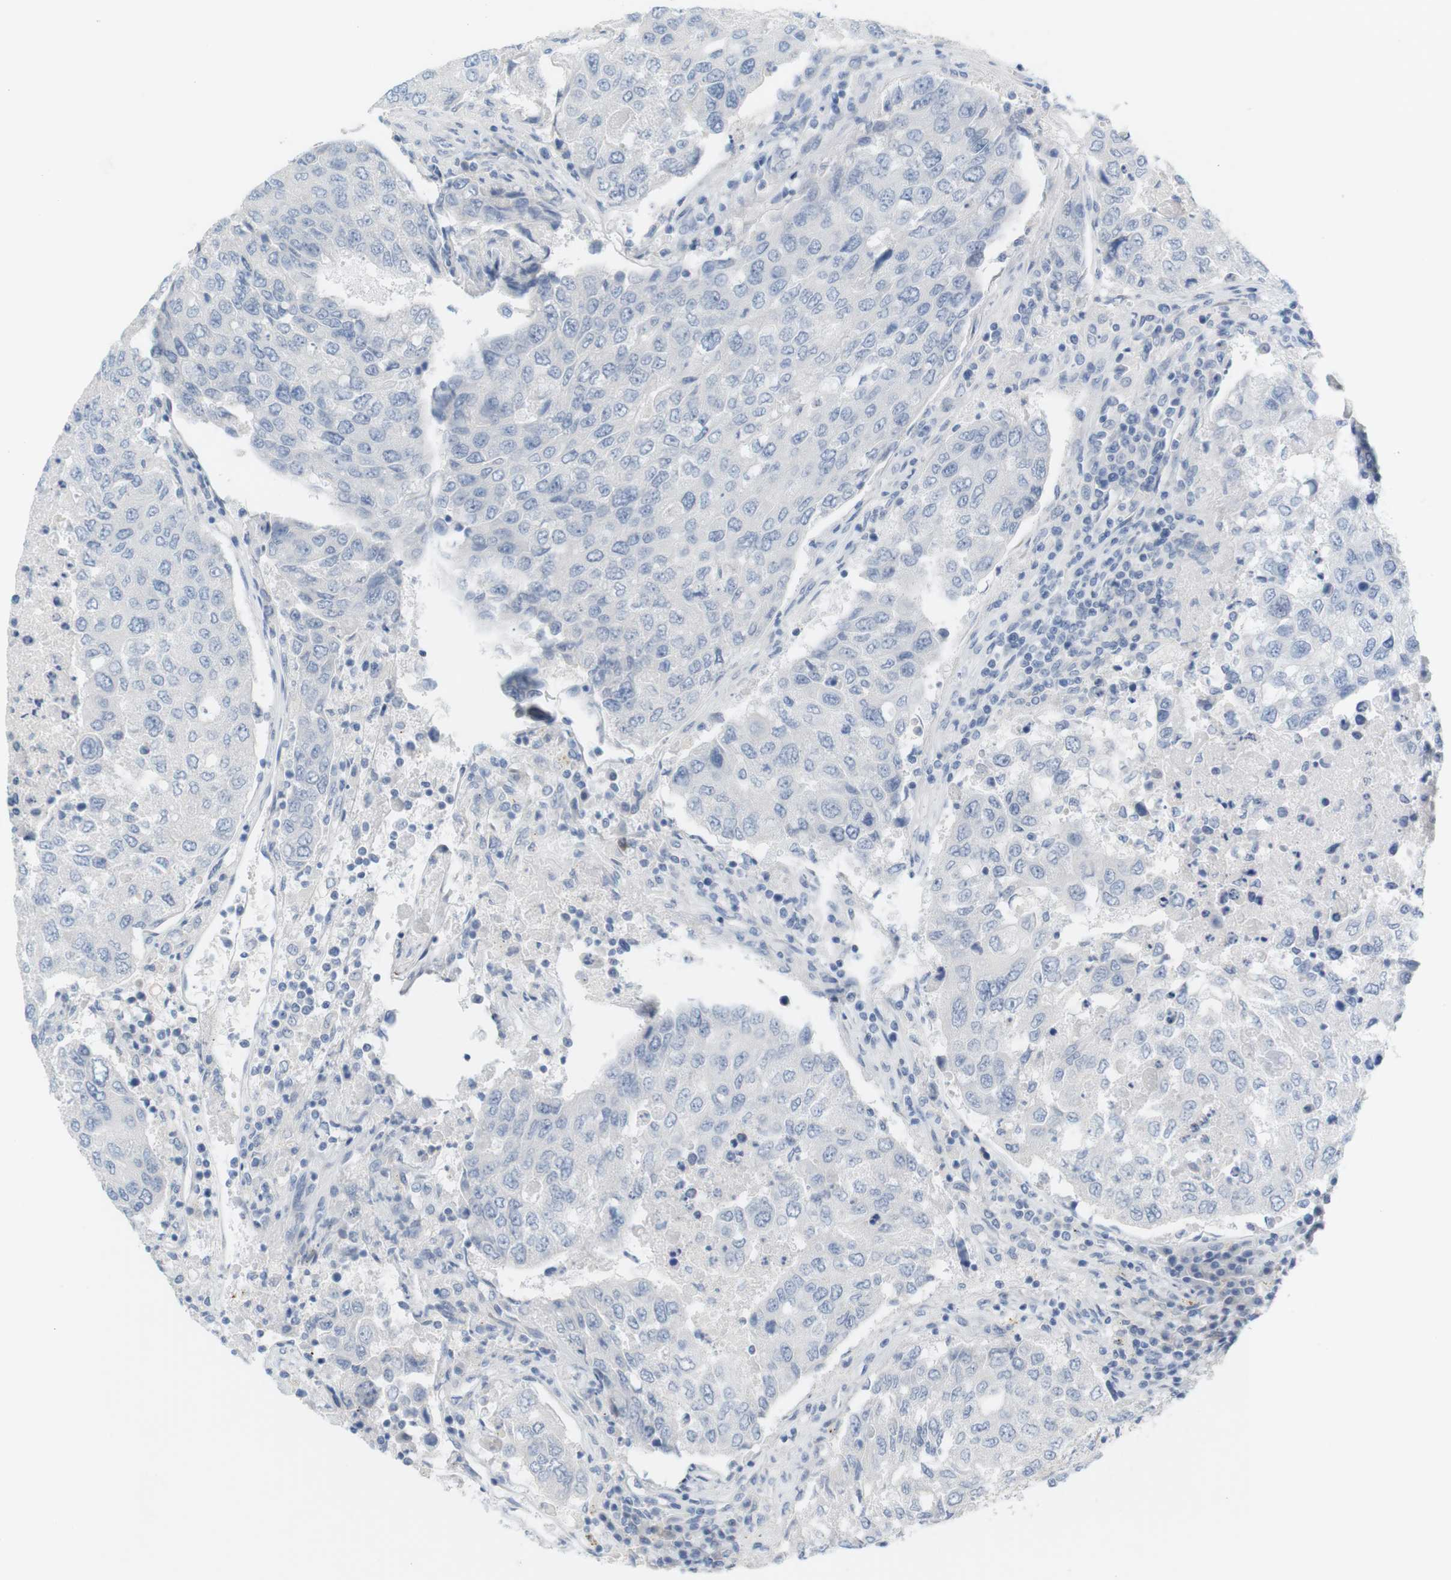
{"staining": {"intensity": "negative", "quantity": "none", "location": "none"}, "tissue": "urothelial cancer", "cell_type": "Tumor cells", "image_type": "cancer", "snomed": [{"axis": "morphology", "description": "Urothelial carcinoma, High grade"}, {"axis": "topography", "description": "Lymph node"}, {"axis": "topography", "description": "Urinary bladder"}], "caption": "Protein analysis of urothelial cancer shows no significant positivity in tumor cells.", "gene": "RGS9", "patient": {"sex": "male", "age": 51}}